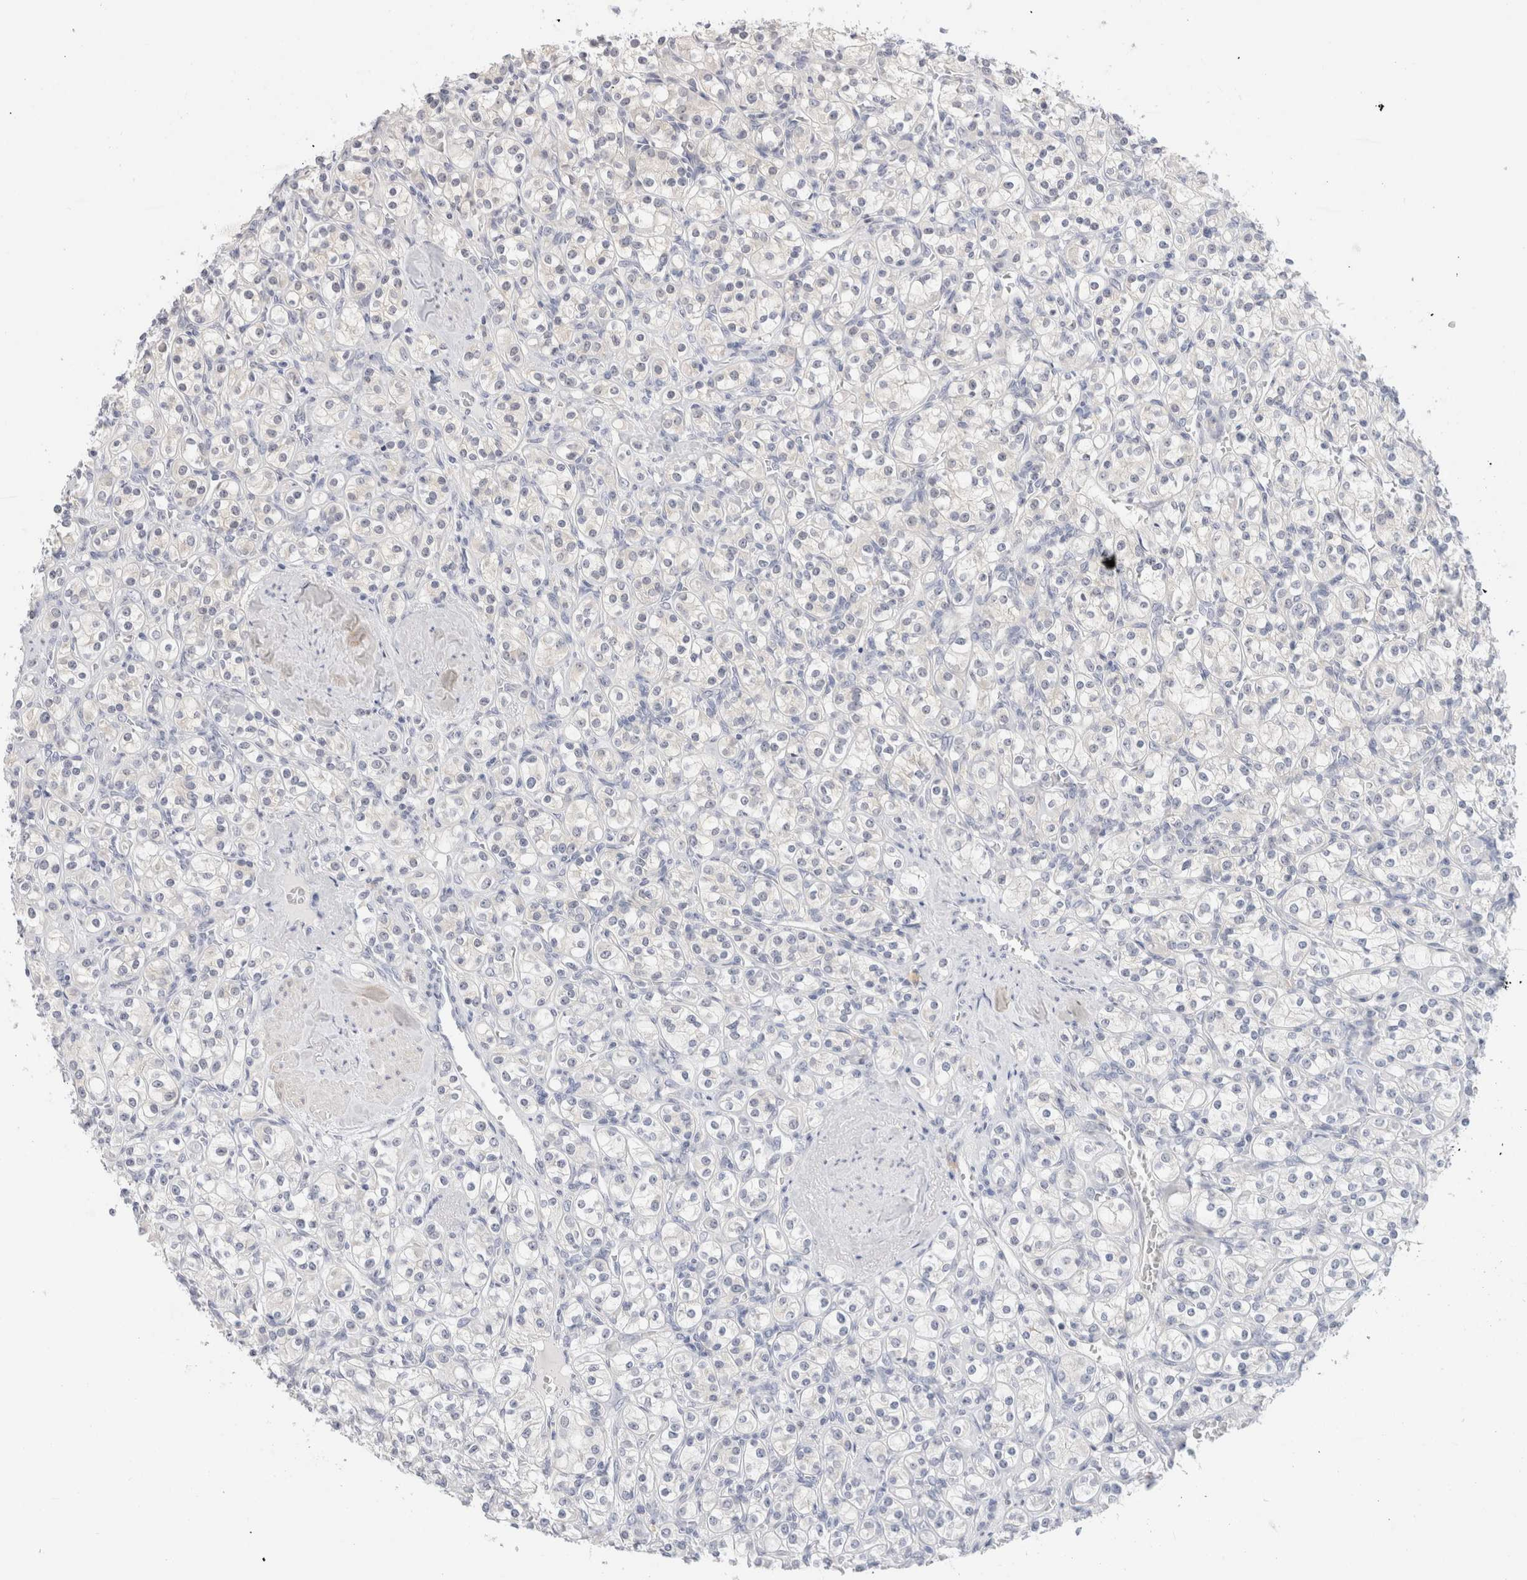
{"staining": {"intensity": "negative", "quantity": "none", "location": "none"}, "tissue": "renal cancer", "cell_type": "Tumor cells", "image_type": "cancer", "snomed": [{"axis": "morphology", "description": "Adenocarcinoma, NOS"}, {"axis": "topography", "description": "Kidney"}], "caption": "Immunohistochemistry of renal adenocarcinoma reveals no positivity in tumor cells.", "gene": "ADAM30", "patient": {"sex": "male", "age": 77}}